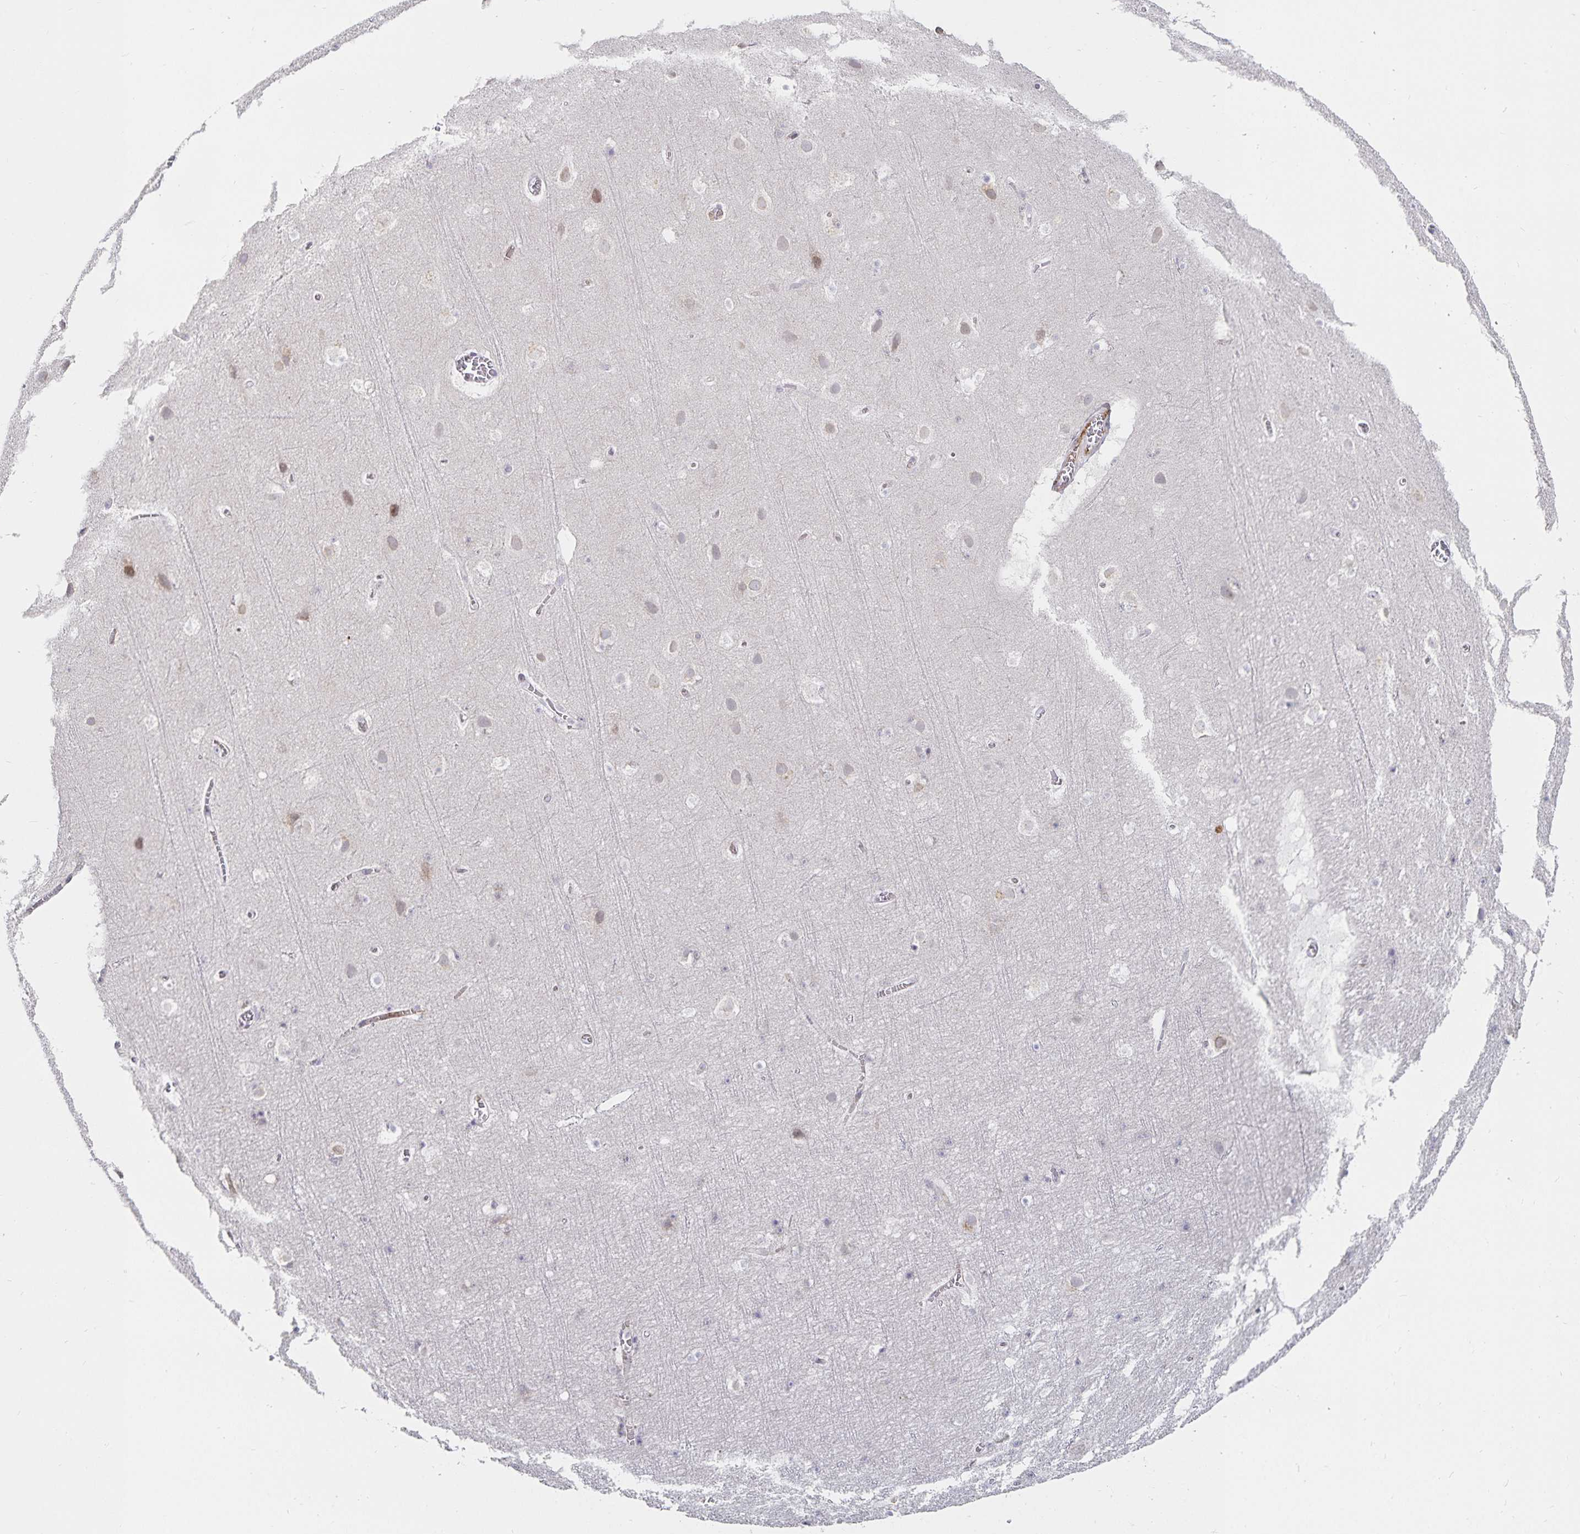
{"staining": {"intensity": "negative", "quantity": "none", "location": "none"}, "tissue": "cerebral cortex", "cell_type": "Endothelial cells", "image_type": "normal", "snomed": [{"axis": "morphology", "description": "Normal tissue, NOS"}, {"axis": "topography", "description": "Cerebral cortex"}], "caption": "Immunohistochemical staining of normal cerebral cortex reveals no significant staining in endothelial cells. Brightfield microscopy of IHC stained with DAB (brown) and hematoxylin (blue), captured at high magnification.", "gene": "S100G", "patient": {"sex": "female", "age": 42}}